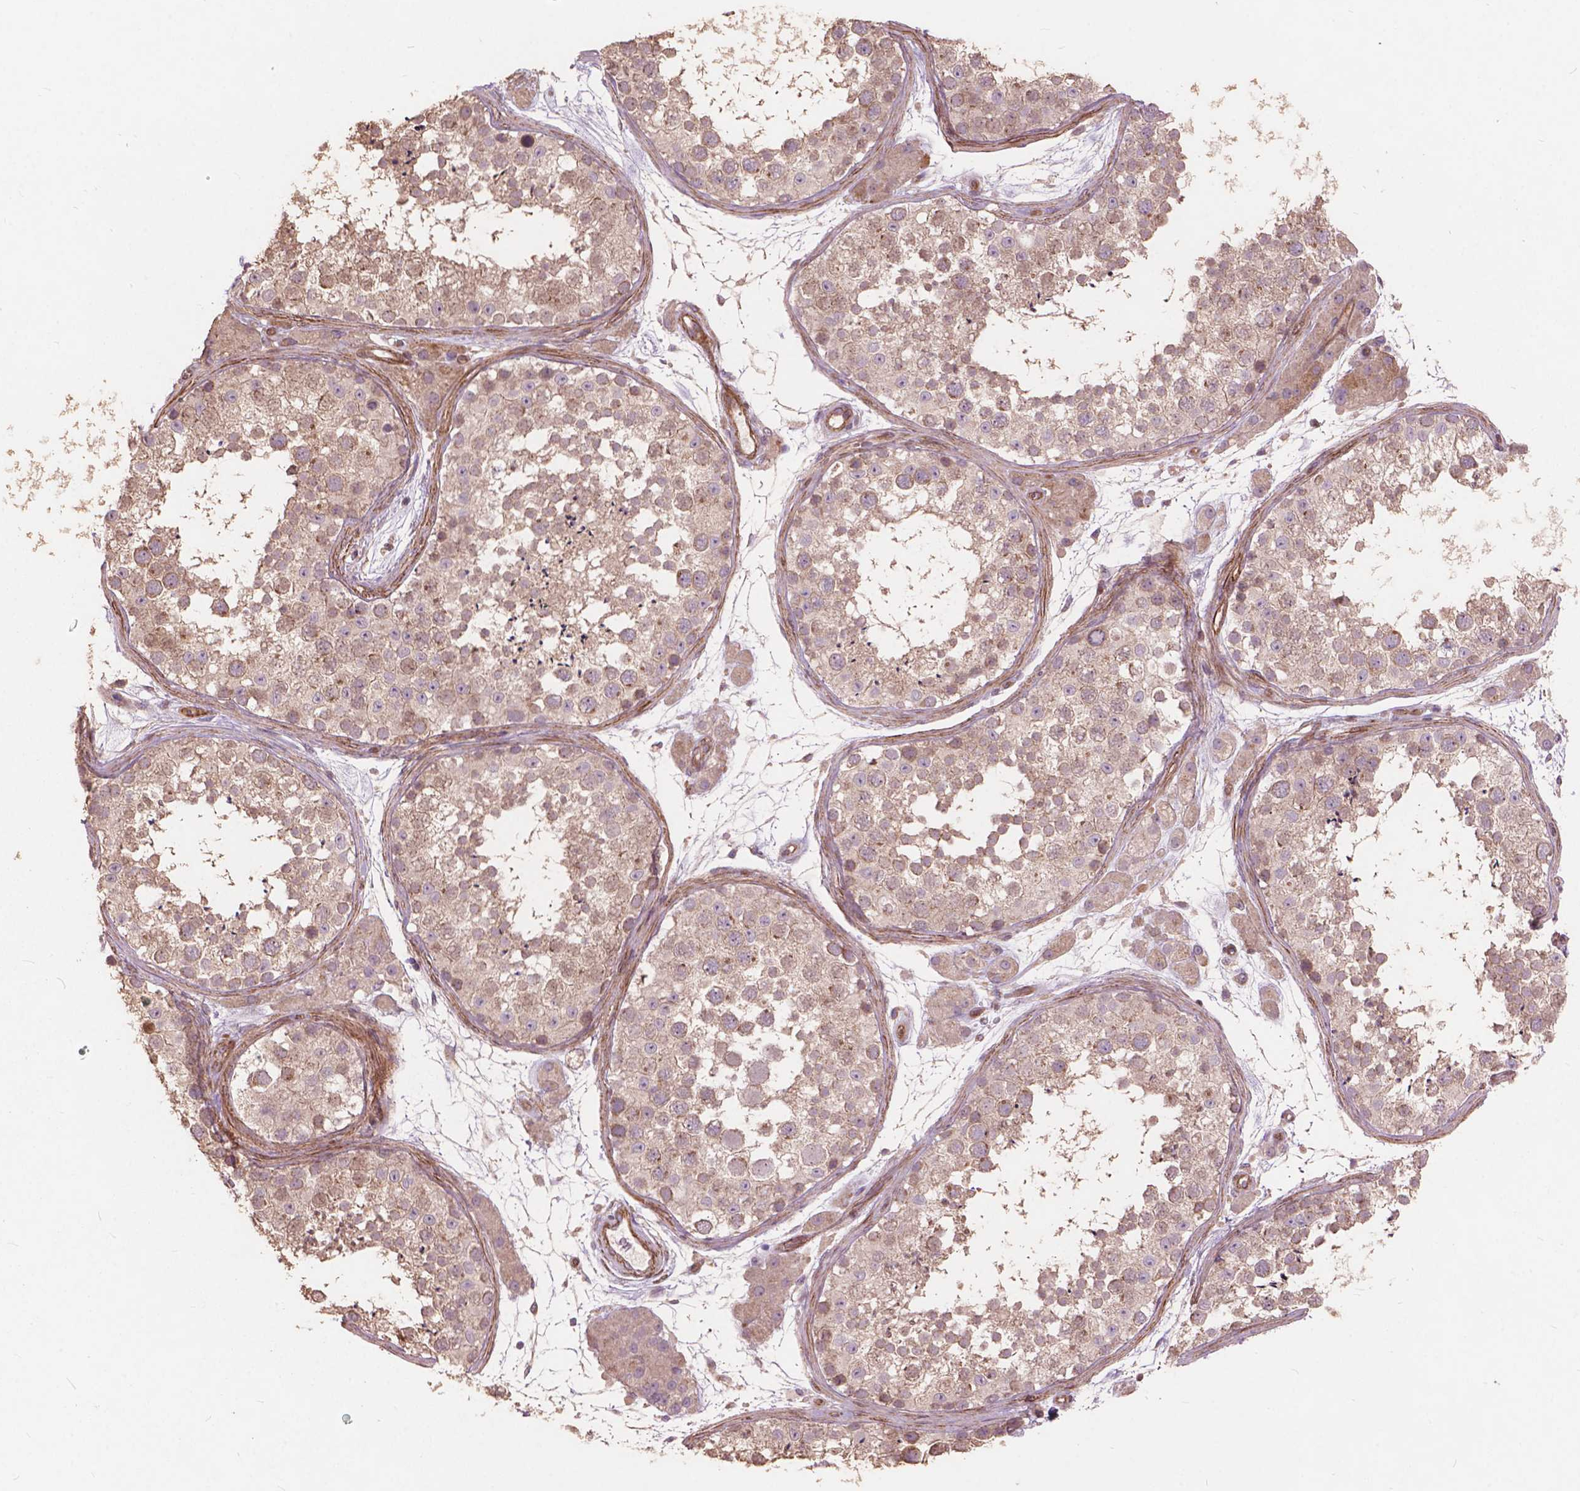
{"staining": {"intensity": "weak", "quantity": "25%-75%", "location": "cytoplasmic/membranous,nuclear"}, "tissue": "testis", "cell_type": "Cells in seminiferous ducts", "image_type": "normal", "snomed": [{"axis": "morphology", "description": "Normal tissue, NOS"}, {"axis": "topography", "description": "Testis"}], "caption": "Approximately 25%-75% of cells in seminiferous ducts in unremarkable human testis demonstrate weak cytoplasmic/membranous,nuclear protein expression as visualized by brown immunohistochemical staining.", "gene": "FNIP1", "patient": {"sex": "male", "age": 41}}